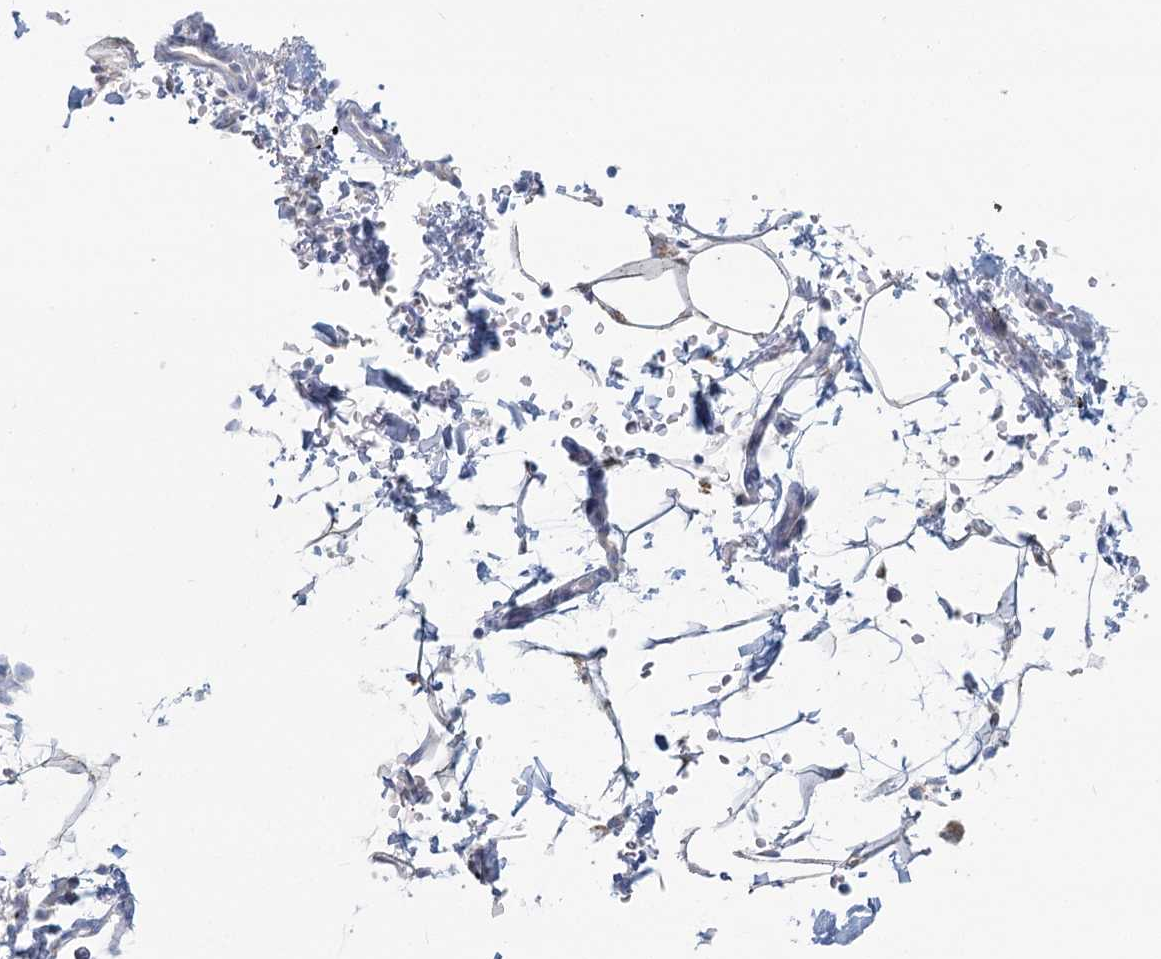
{"staining": {"intensity": "weak", "quantity": "<25%", "location": "cytoplasmic/membranous"}, "tissue": "adipose tissue", "cell_type": "Adipocytes", "image_type": "normal", "snomed": [{"axis": "morphology", "description": "Normal tissue, NOS"}, {"axis": "topography", "description": "Cartilage tissue"}, {"axis": "topography", "description": "Bronchus"}], "caption": "Adipose tissue stained for a protein using IHC exhibits no staining adipocytes.", "gene": "BPHL", "patient": {"sex": "female", "age": 73}}